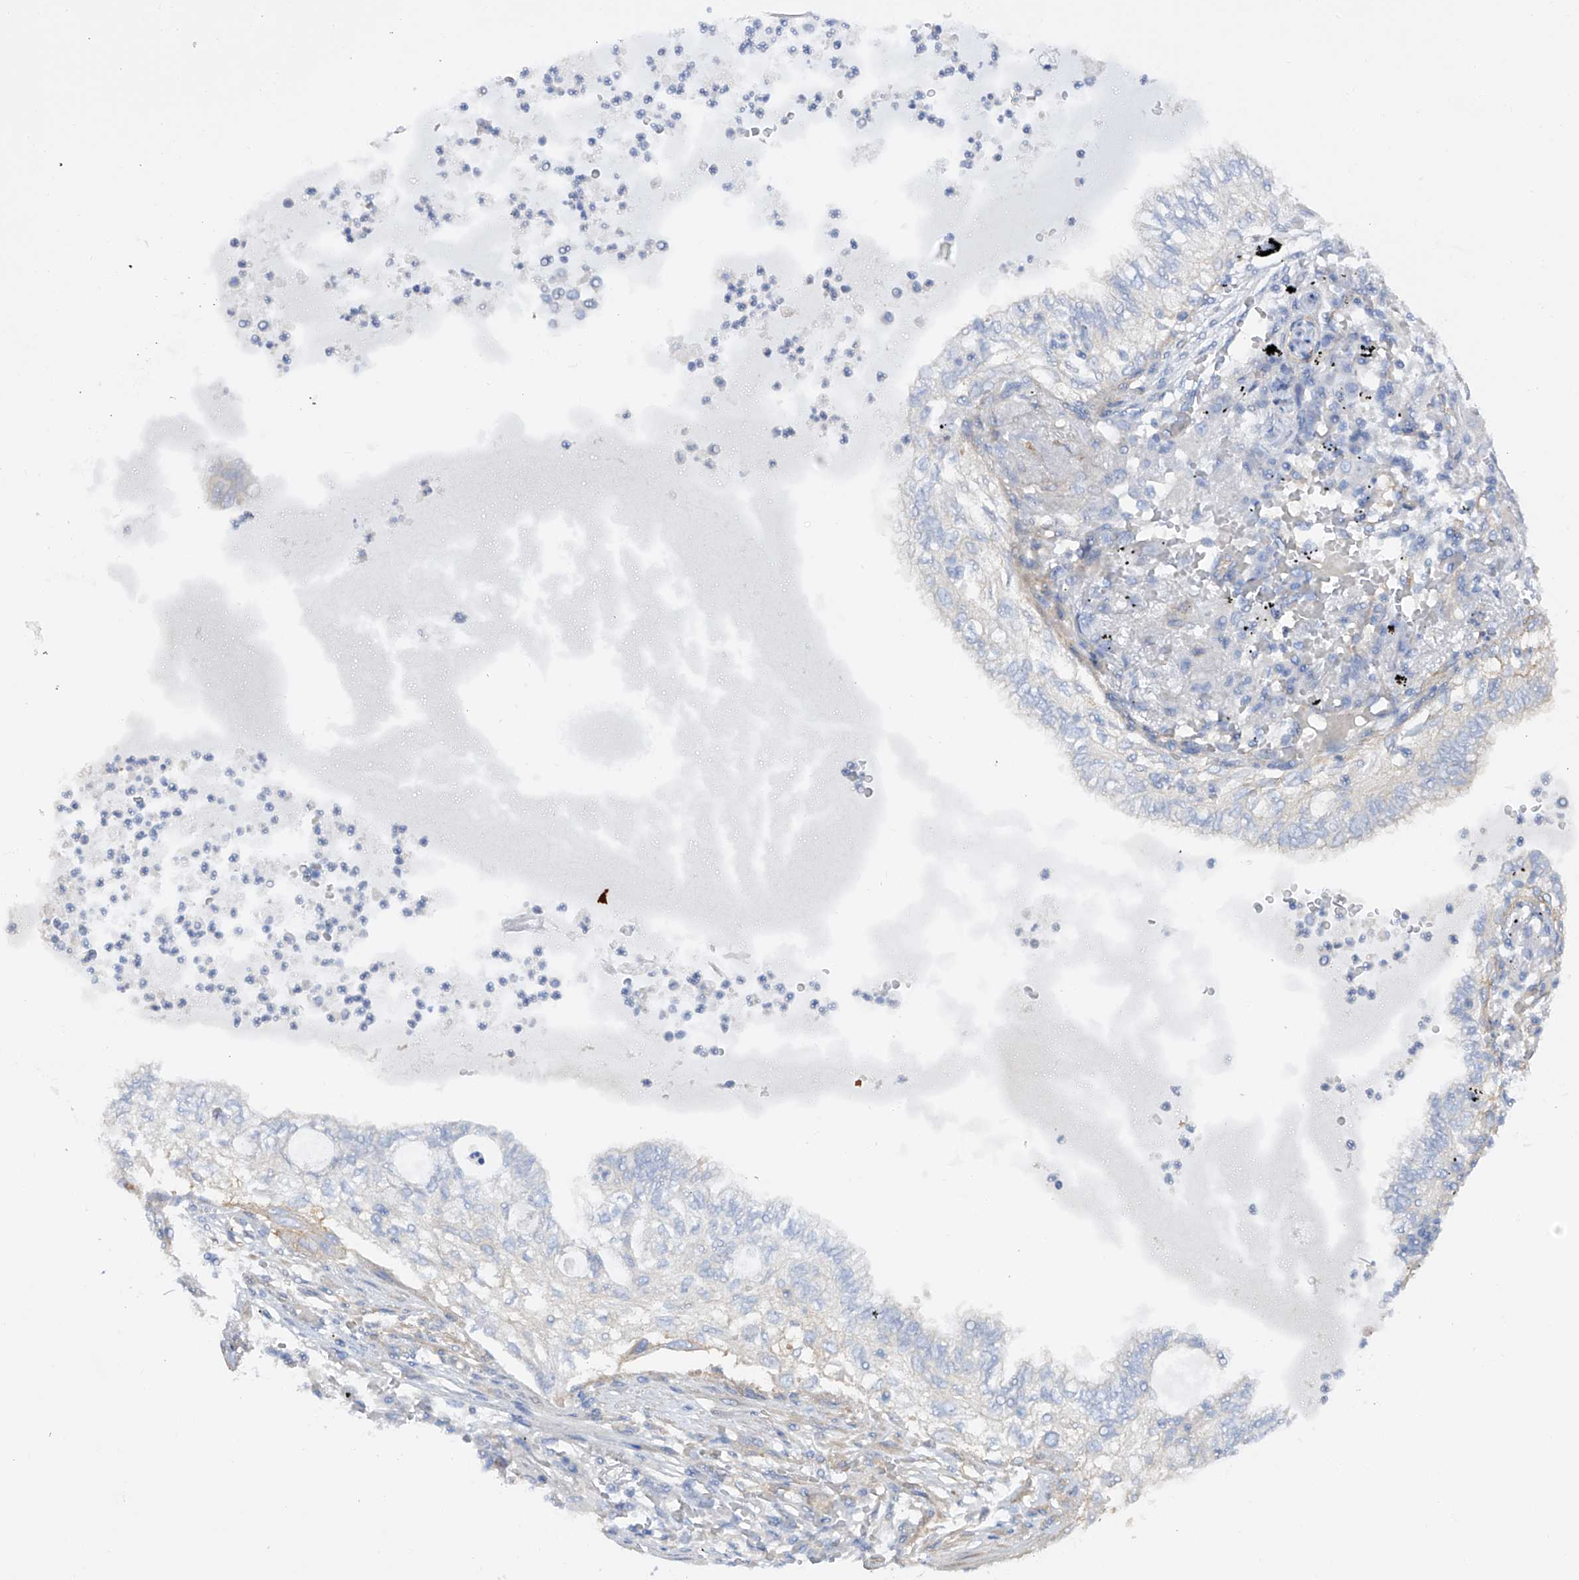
{"staining": {"intensity": "negative", "quantity": "none", "location": "none"}, "tissue": "lung cancer", "cell_type": "Tumor cells", "image_type": "cancer", "snomed": [{"axis": "morphology", "description": "Adenocarcinoma, NOS"}, {"axis": "topography", "description": "Lung"}], "caption": "Tumor cells are negative for protein expression in human lung cancer (adenocarcinoma).", "gene": "LCA5", "patient": {"sex": "female", "age": 70}}